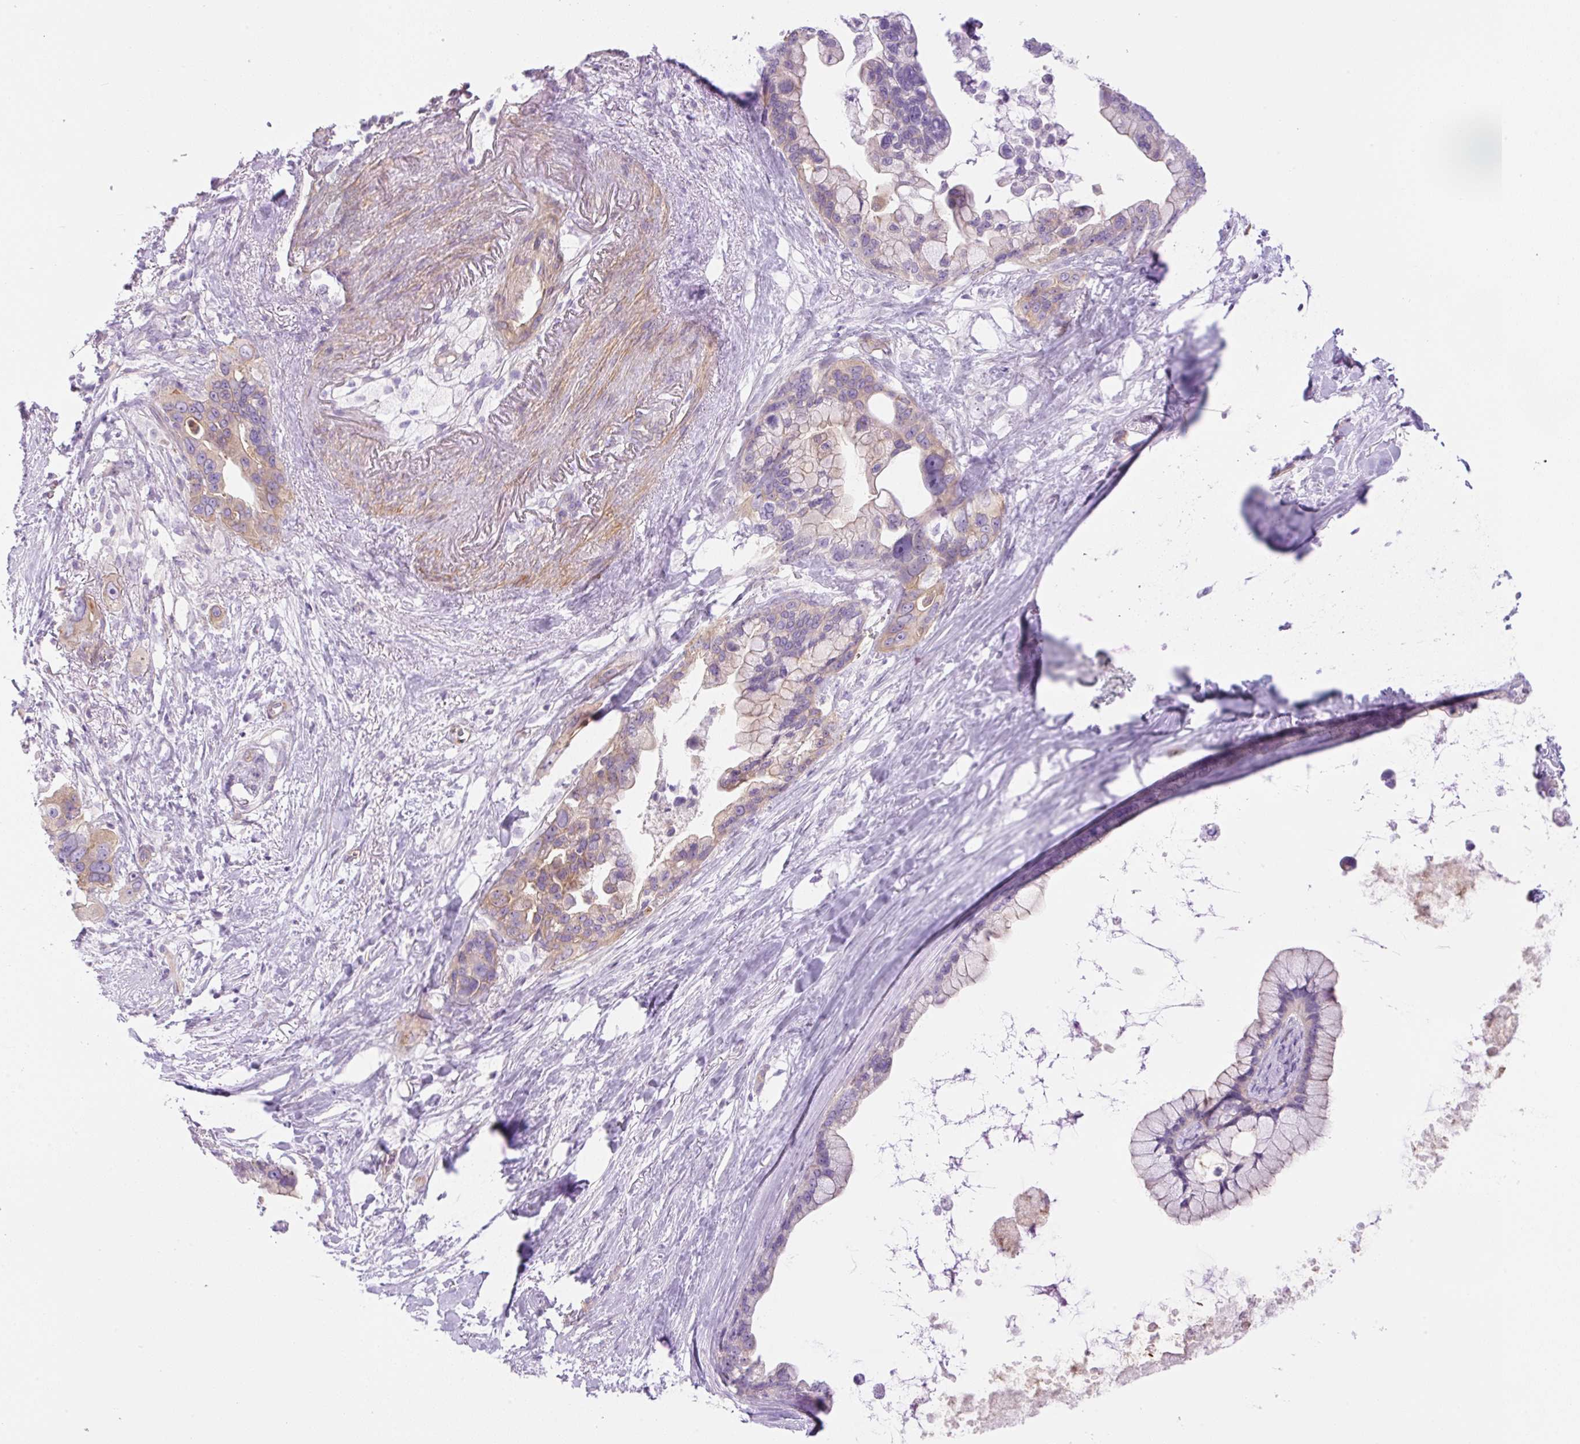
{"staining": {"intensity": "weak", "quantity": "25%-75%", "location": "cytoplasmic/membranous"}, "tissue": "pancreatic cancer", "cell_type": "Tumor cells", "image_type": "cancer", "snomed": [{"axis": "morphology", "description": "Adenocarcinoma, NOS"}, {"axis": "topography", "description": "Pancreas"}], "caption": "Immunohistochemistry (IHC) (DAB) staining of pancreatic adenocarcinoma shows weak cytoplasmic/membranous protein expression in approximately 25%-75% of tumor cells. The staining was performed using DAB, with brown indicating positive protein expression. Nuclei are stained blue with hematoxylin.", "gene": "EHD3", "patient": {"sex": "female", "age": 83}}